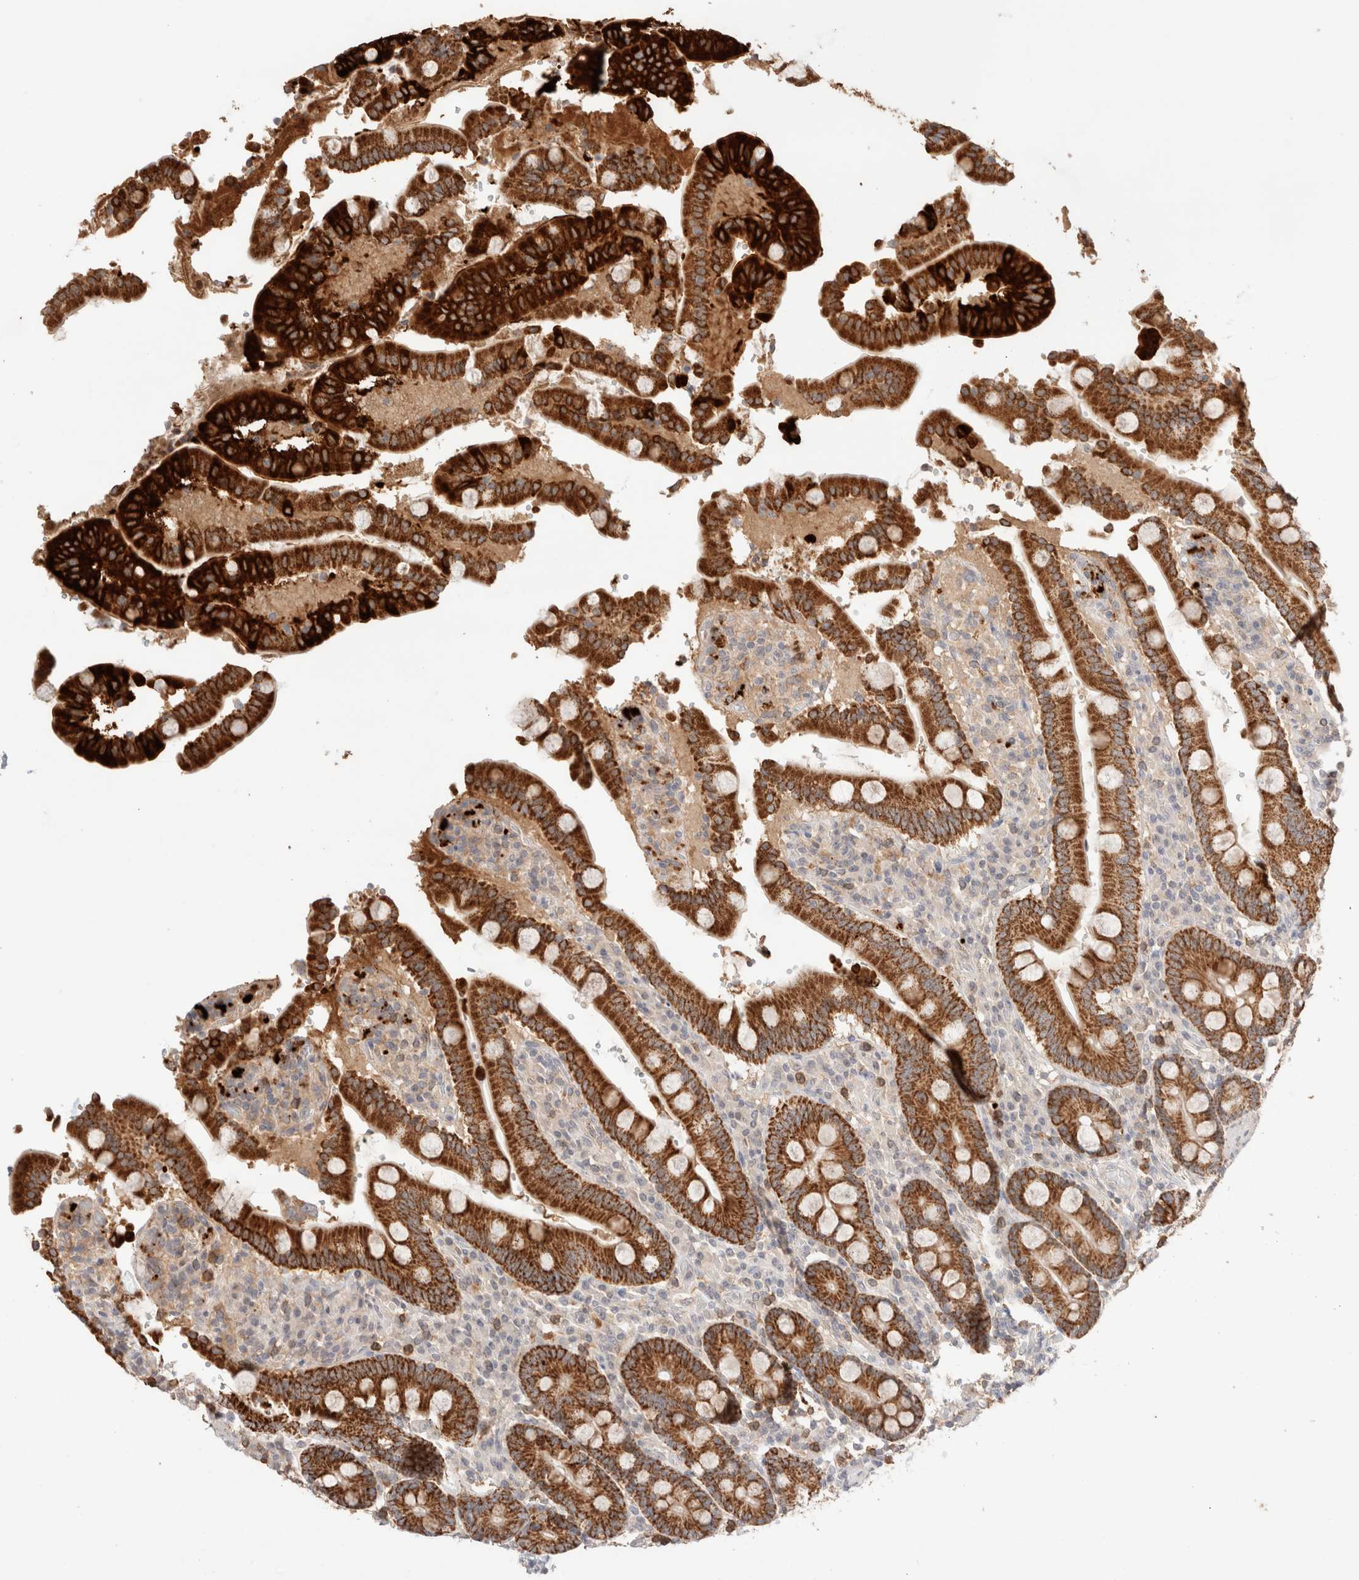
{"staining": {"intensity": "strong", "quantity": ">75%", "location": "cytoplasmic/membranous"}, "tissue": "duodenum", "cell_type": "Glandular cells", "image_type": "normal", "snomed": [{"axis": "morphology", "description": "Normal tissue, NOS"}, {"axis": "topography", "description": "Small intestine, NOS"}], "caption": "A high-resolution image shows immunohistochemistry staining of normal duodenum, which displays strong cytoplasmic/membranous positivity in approximately >75% of glandular cells. (Brightfield microscopy of DAB IHC at high magnification).", "gene": "TRIM41", "patient": {"sex": "female", "age": 71}}